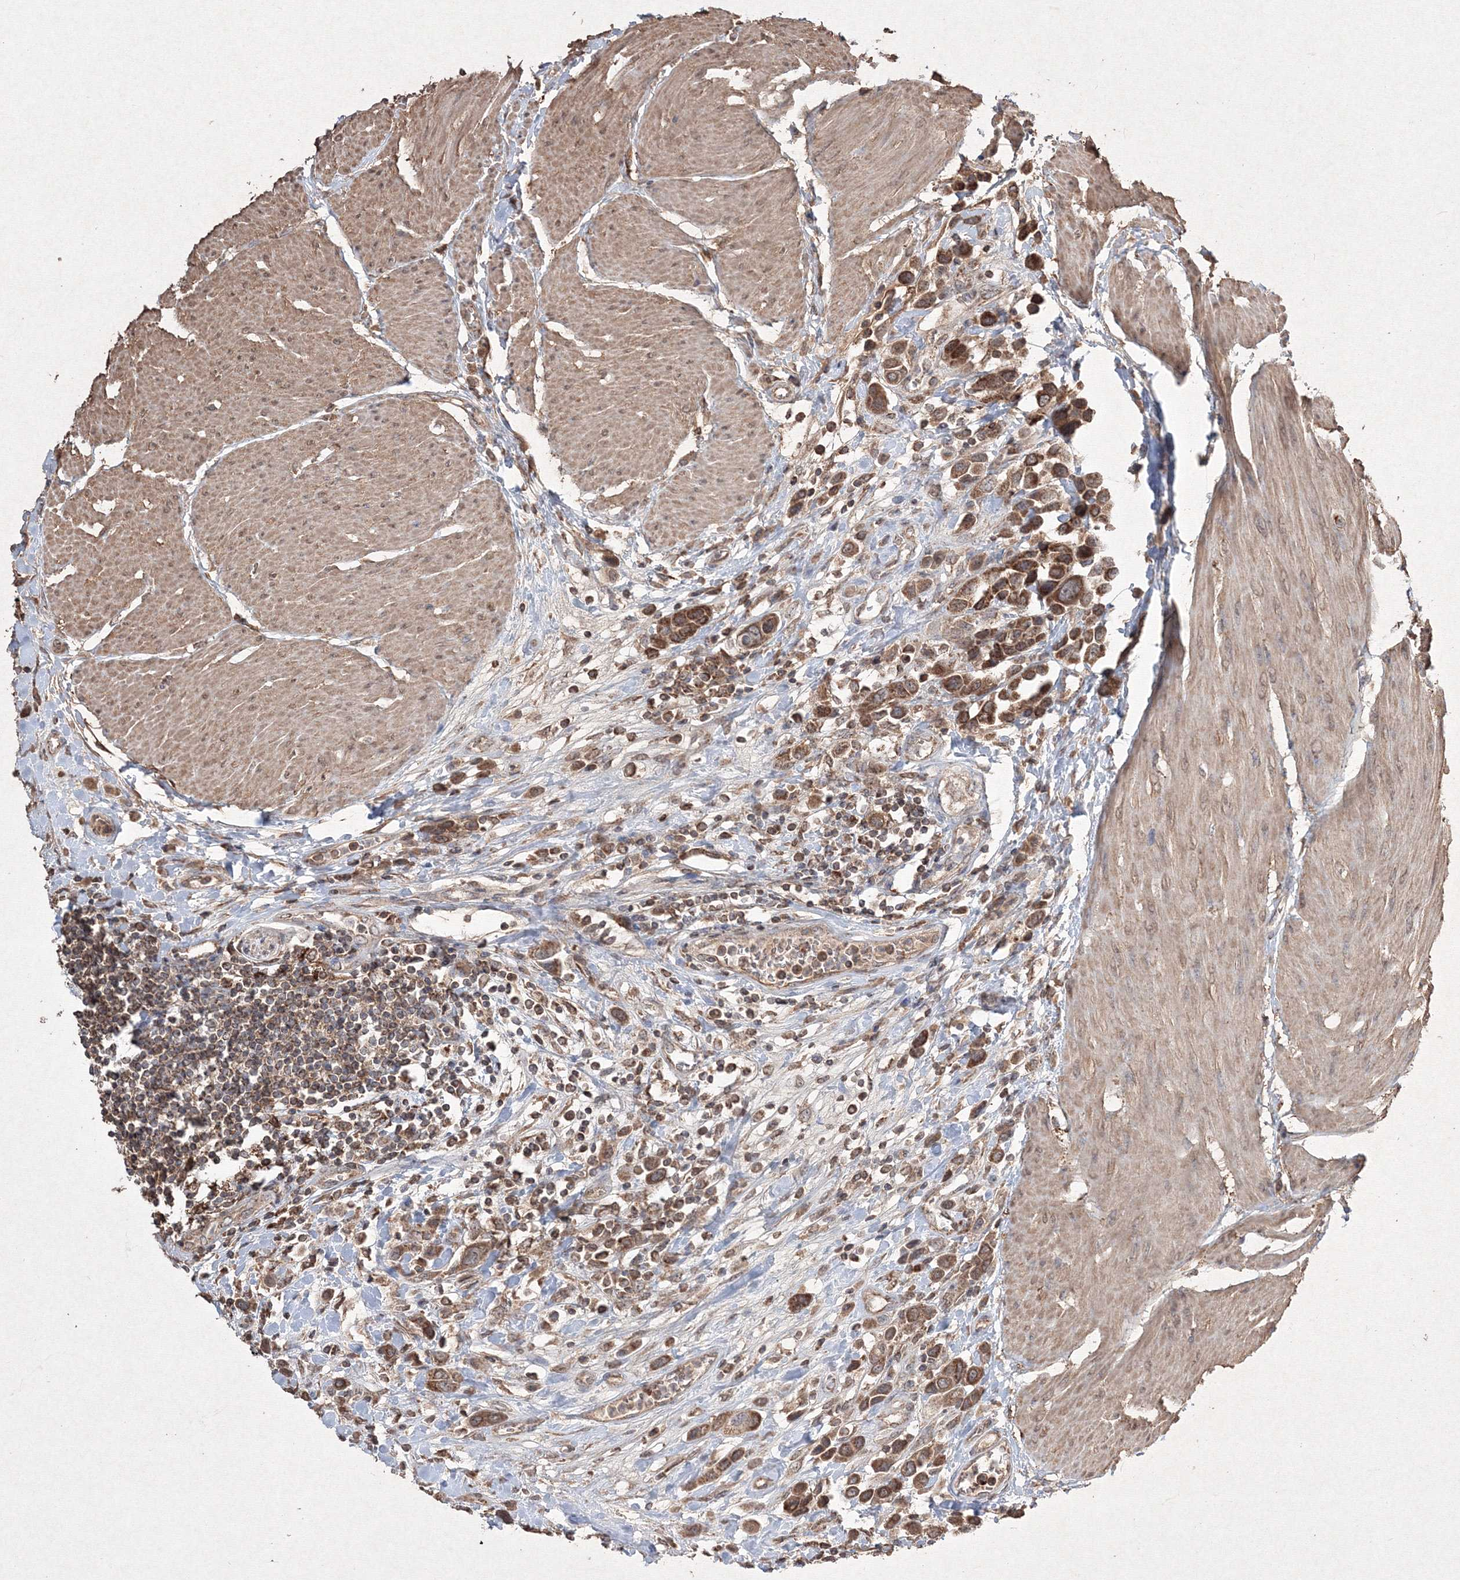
{"staining": {"intensity": "moderate", "quantity": ">75%", "location": "cytoplasmic/membranous"}, "tissue": "urothelial cancer", "cell_type": "Tumor cells", "image_type": "cancer", "snomed": [{"axis": "morphology", "description": "Urothelial carcinoma, High grade"}, {"axis": "topography", "description": "Urinary bladder"}], "caption": "Urothelial cancer stained with immunohistochemistry reveals moderate cytoplasmic/membranous staining in approximately >75% of tumor cells.", "gene": "GRSF1", "patient": {"sex": "male", "age": 50}}